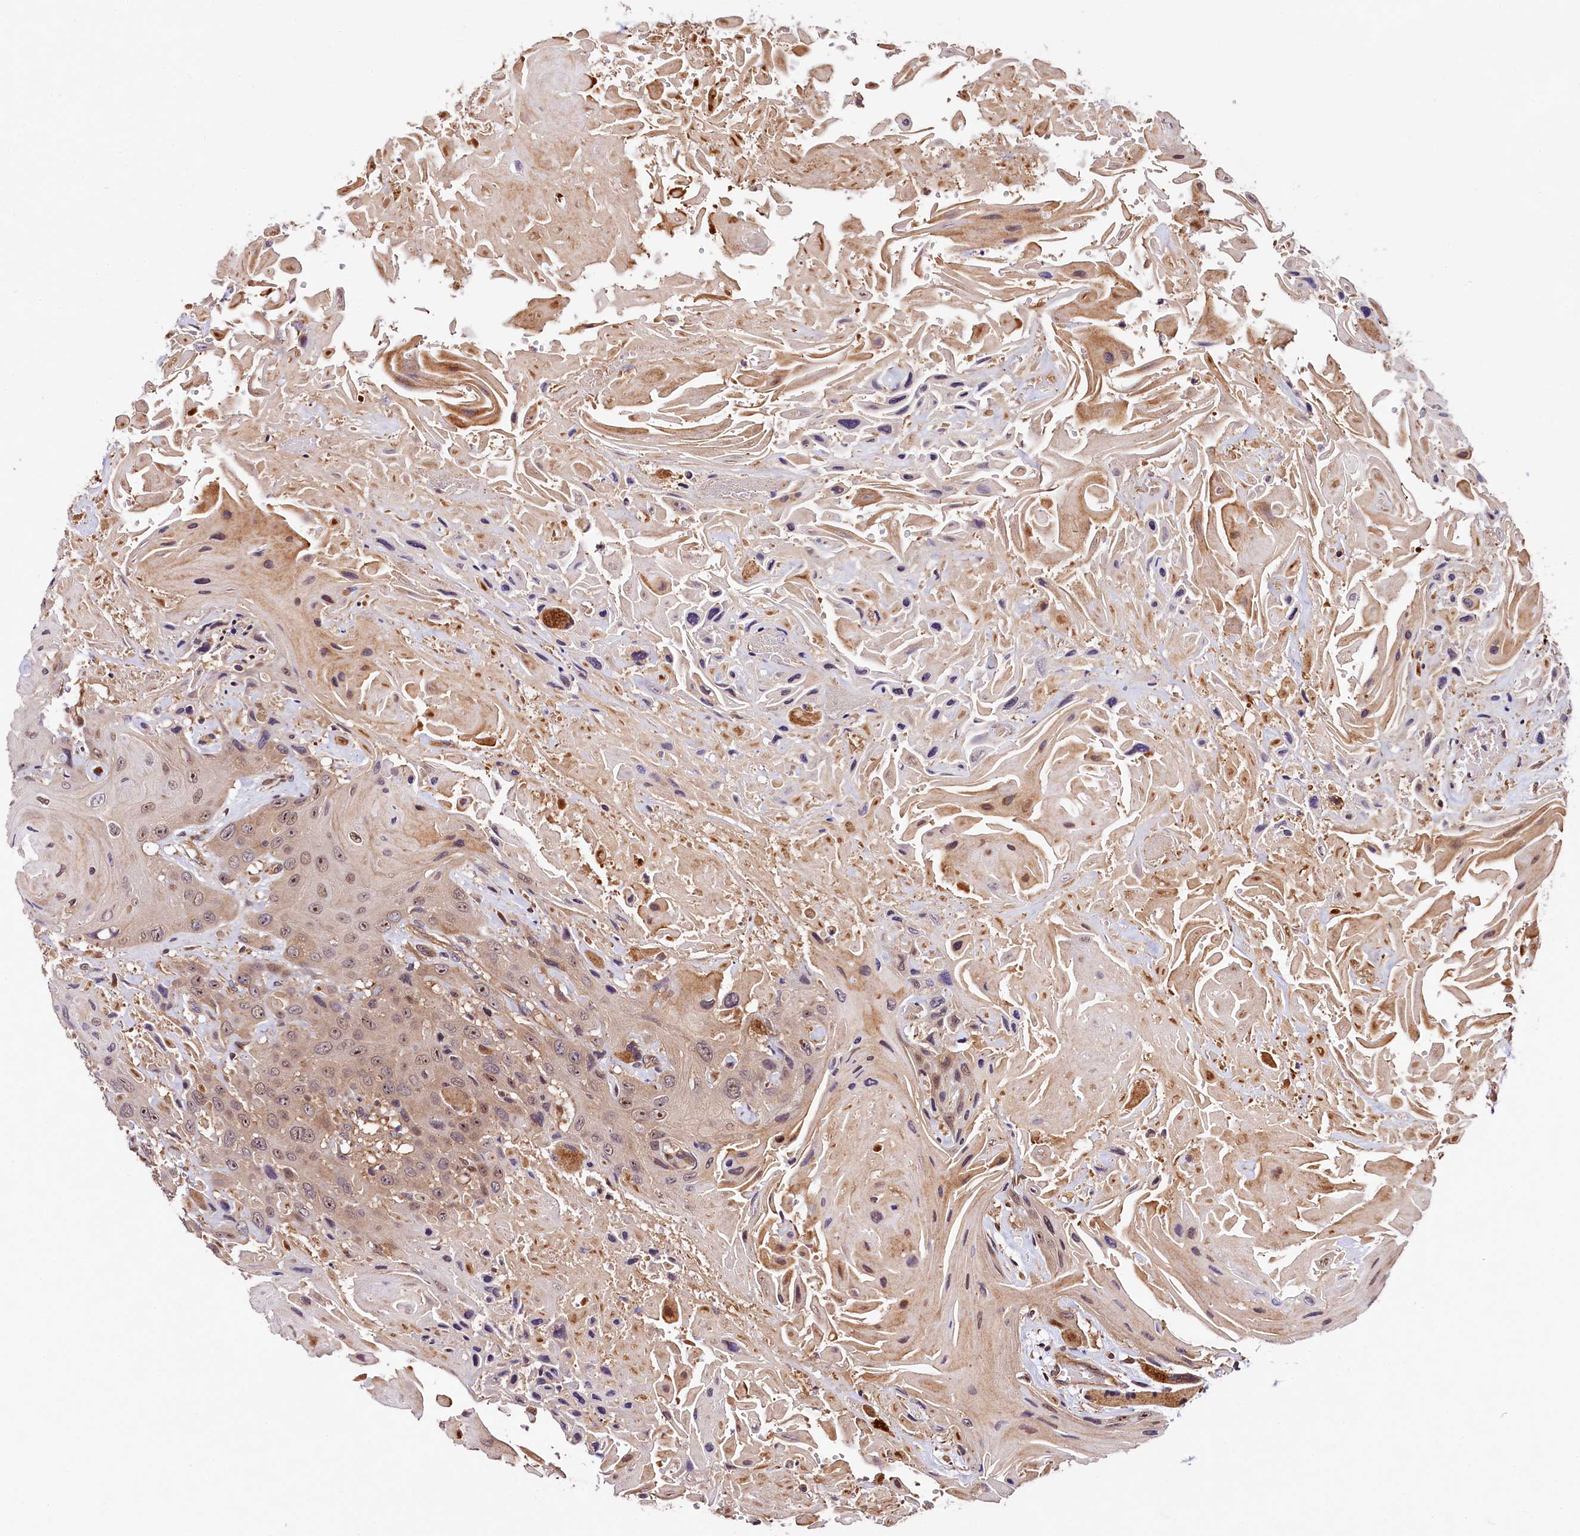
{"staining": {"intensity": "weak", "quantity": ">75%", "location": "cytoplasmic/membranous,nuclear"}, "tissue": "head and neck cancer", "cell_type": "Tumor cells", "image_type": "cancer", "snomed": [{"axis": "morphology", "description": "Squamous cell carcinoma, NOS"}, {"axis": "topography", "description": "Head-Neck"}], "caption": "The image displays a brown stain indicating the presence of a protein in the cytoplasmic/membranous and nuclear of tumor cells in squamous cell carcinoma (head and neck). (DAB IHC, brown staining for protein, blue staining for nuclei).", "gene": "VPS35", "patient": {"sex": "male", "age": 81}}